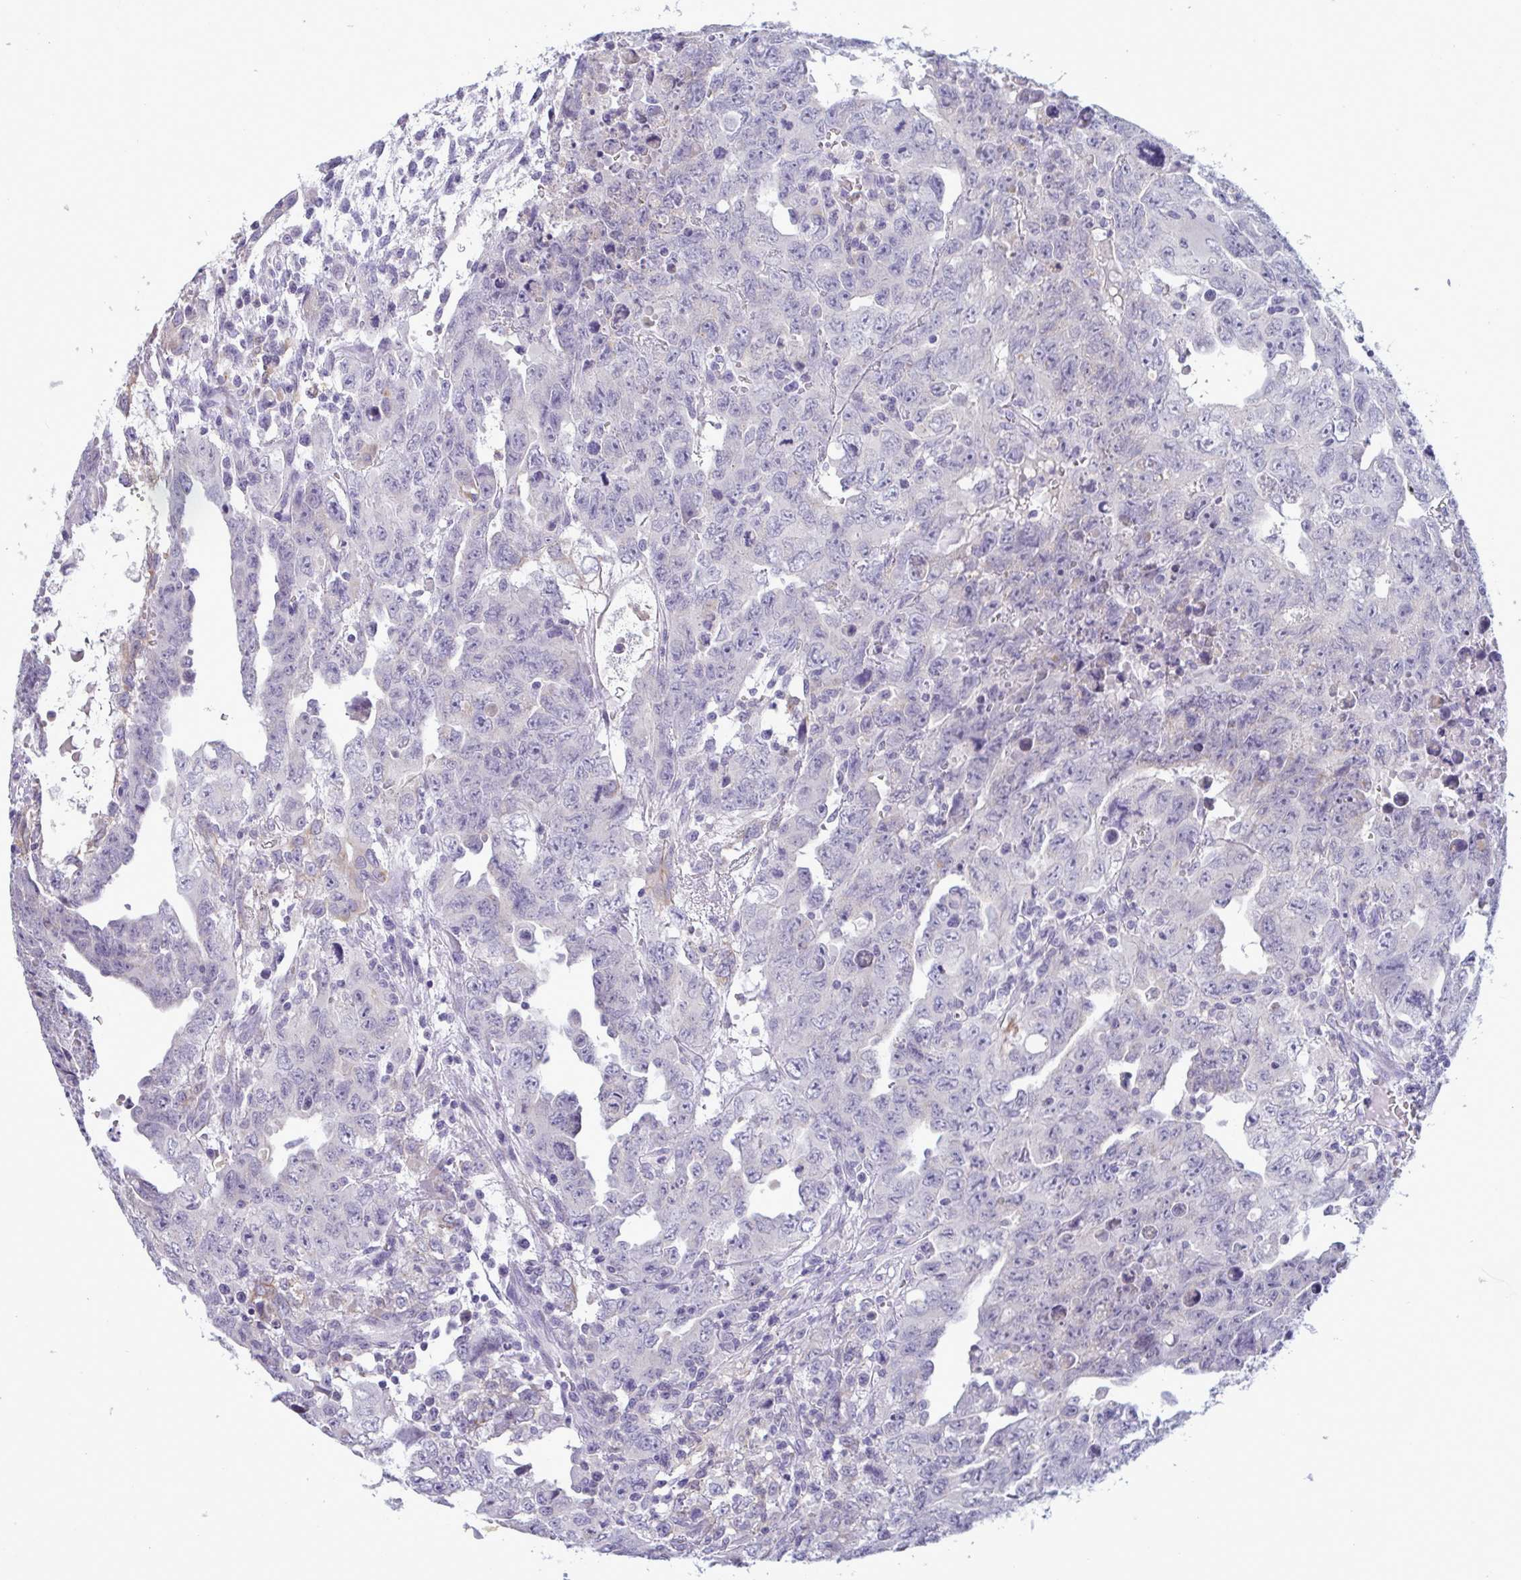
{"staining": {"intensity": "negative", "quantity": "none", "location": "none"}, "tissue": "testis cancer", "cell_type": "Tumor cells", "image_type": "cancer", "snomed": [{"axis": "morphology", "description": "Carcinoma, Embryonal, NOS"}, {"axis": "topography", "description": "Testis"}], "caption": "DAB immunohistochemical staining of human testis cancer reveals no significant staining in tumor cells.", "gene": "TENT5D", "patient": {"sex": "male", "age": 24}}